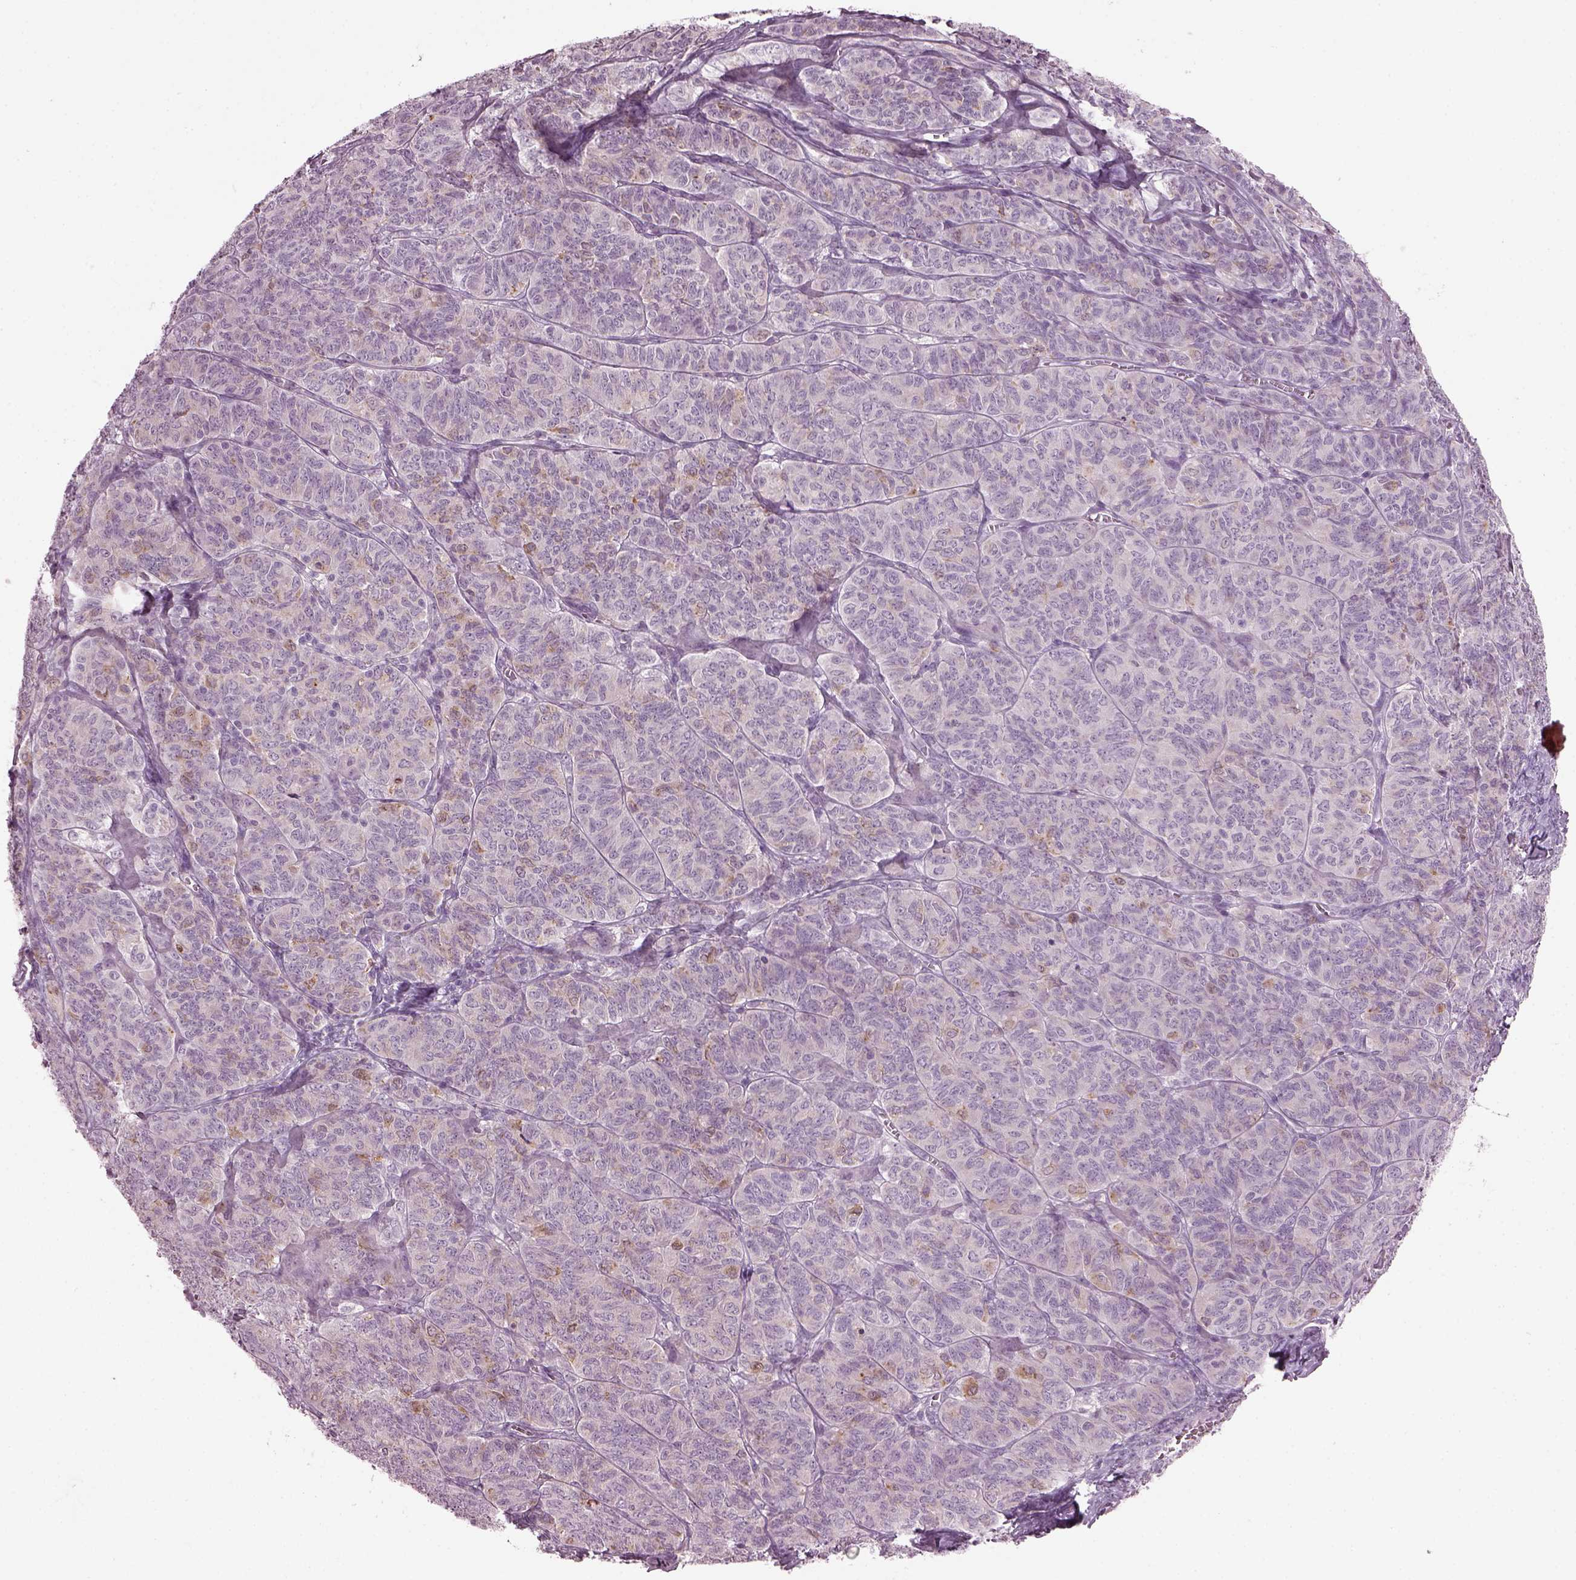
{"staining": {"intensity": "negative", "quantity": "none", "location": "none"}, "tissue": "ovarian cancer", "cell_type": "Tumor cells", "image_type": "cancer", "snomed": [{"axis": "morphology", "description": "Carcinoma, endometroid"}, {"axis": "topography", "description": "Ovary"}], "caption": "Micrograph shows no significant protein positivity in tumor cells of ovarian endometroid carcinoma.", "gene": "TMEM231", "patient": {"sex": "female", "age": 80}}